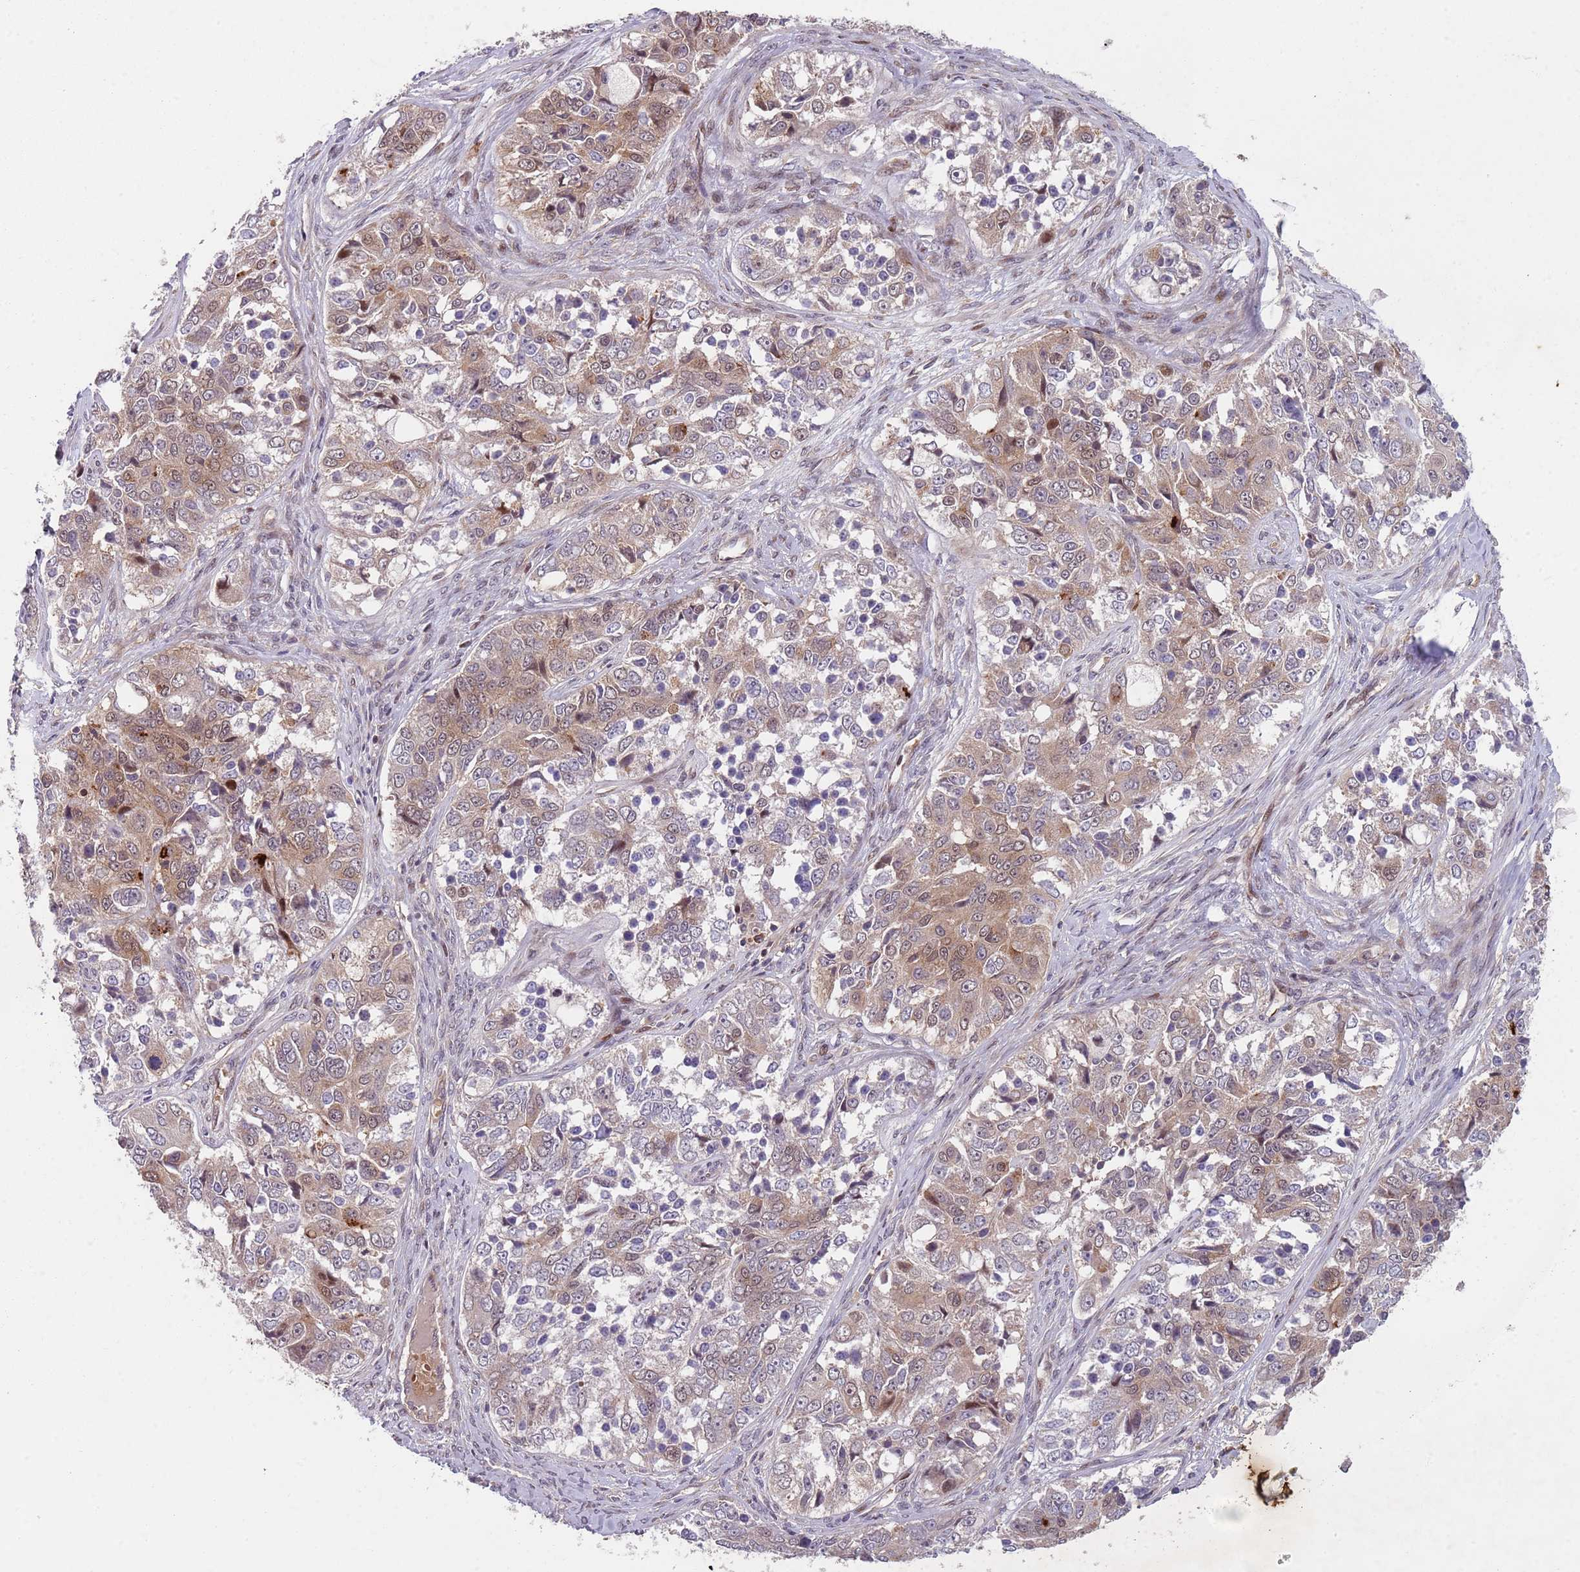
{"staining": {"intensity": "weak", "quantity": "25%-75%", "location": "cytoplasmic/membranous,nuclear"}, "tissue": "ovarian cancer", "cell_type": "Tumor cells", "image_type": "cancer", "snomed": [{"axis": "morphology", "description": "Carcinoma, endometroid"}, {"axis": "topography", "description": "Ovary"}], "caption": "This image demonstrates IHC staining of human endometroid carcinoma (ovarian), with low weak cytoplasmic/membranous and nuclear staining in about 25%-75% of tumor cells.", "gene": "GGA1", "patient": {"sex": "female", "age": 51}}